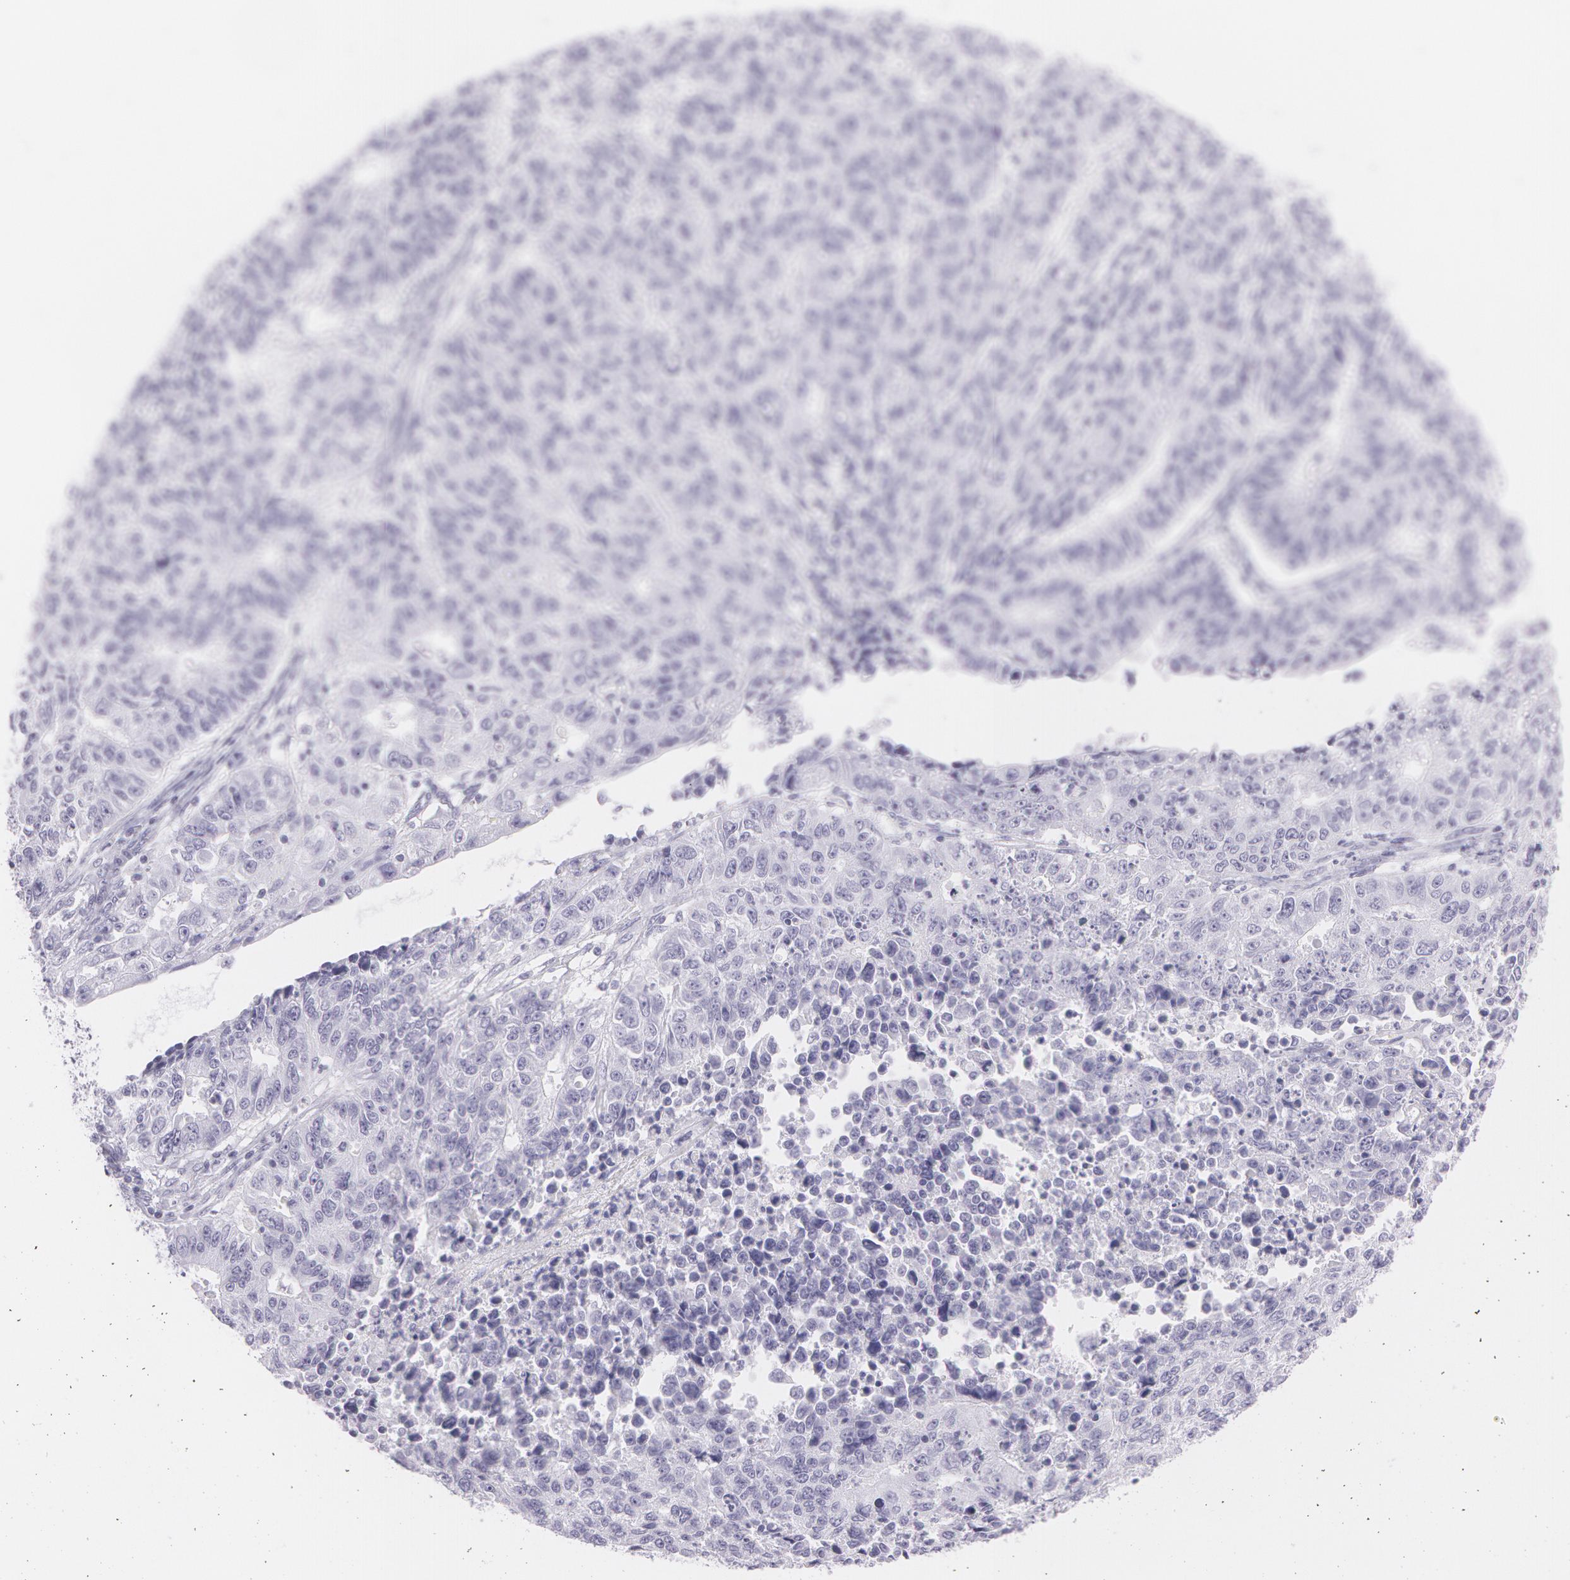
{"staining": {"intensity": "negative", "quantity": "none", "location": "none"}, "tissue": "endometrial cancer", "cell_type": "Tumor cells", "image_type": "cancer", "snomed": [{"axis": "morphology", "description": "Adenocarcinoma, NOS"}, {"axis": "topography", "description": "Endometrium"}], "caption": "Photomicrograph shows no significant protein positivity in tumor cells of endometrial adenocarcinoma.", "gene": "SNCG", "patient": {"sex": "female", "age": 42}}